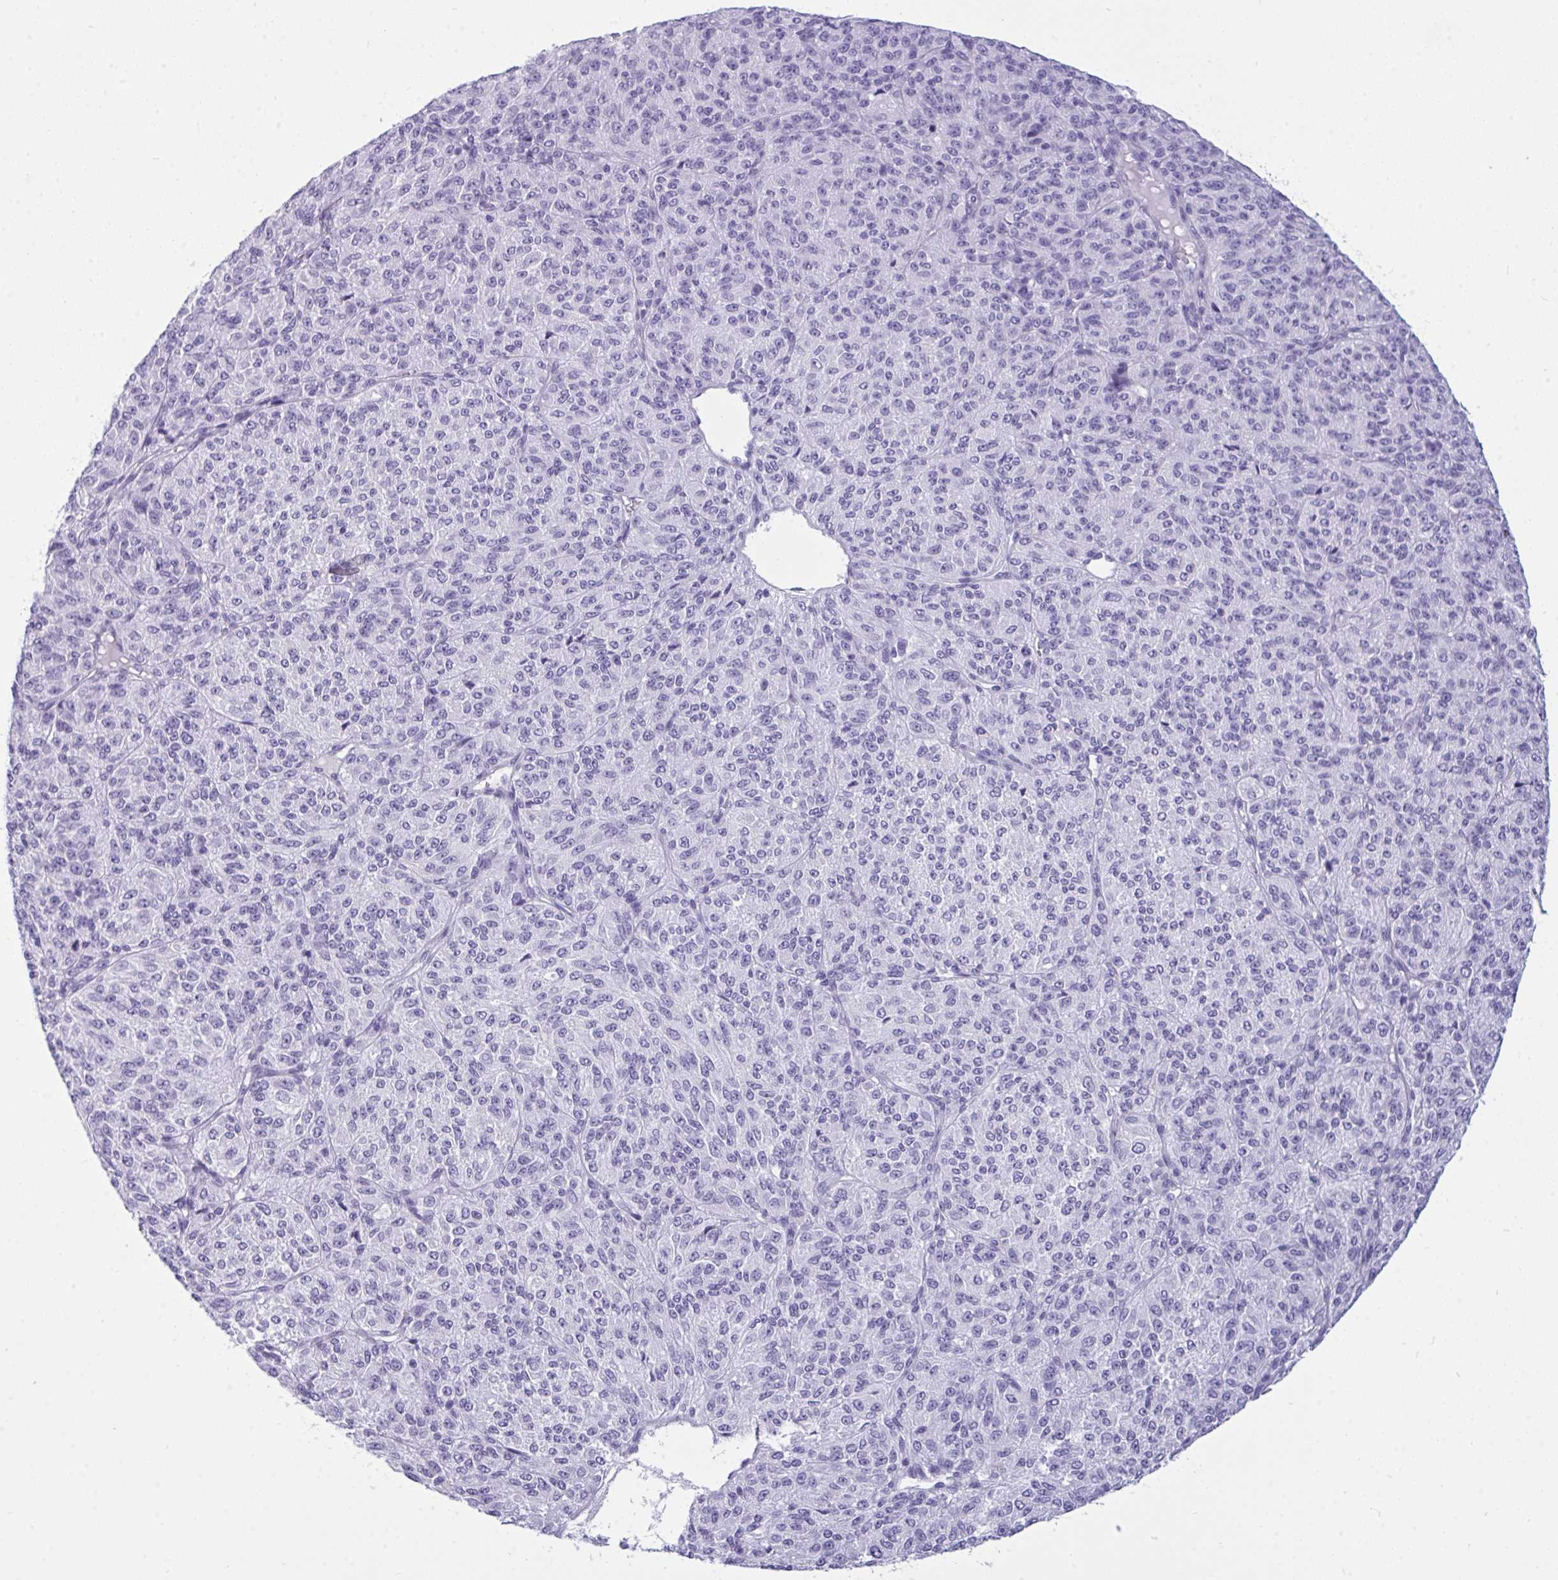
{"staining": {"intensity": "negative", "quantity": "none", "location": "none"}, "tissue": "melanoma", "cell_type": "Tumor cells", "image_type": "cancer", "snomed": [{"axis": "morphology", "description": "Malignant melanoma, Metastatic site"}, {"axis": "topography", "description": "Brain"}], "caption": "The IHC photomicrograph has no significant expression in tumor cells of malignant melanoma (metastatic site) tissue. (DAB (3,3'-diaminobenzidine) immunohistochemistry with hematoxylin counter stain).", "gene": "ARHGAP42", "patient": {"sex": "female", "age": 56}}